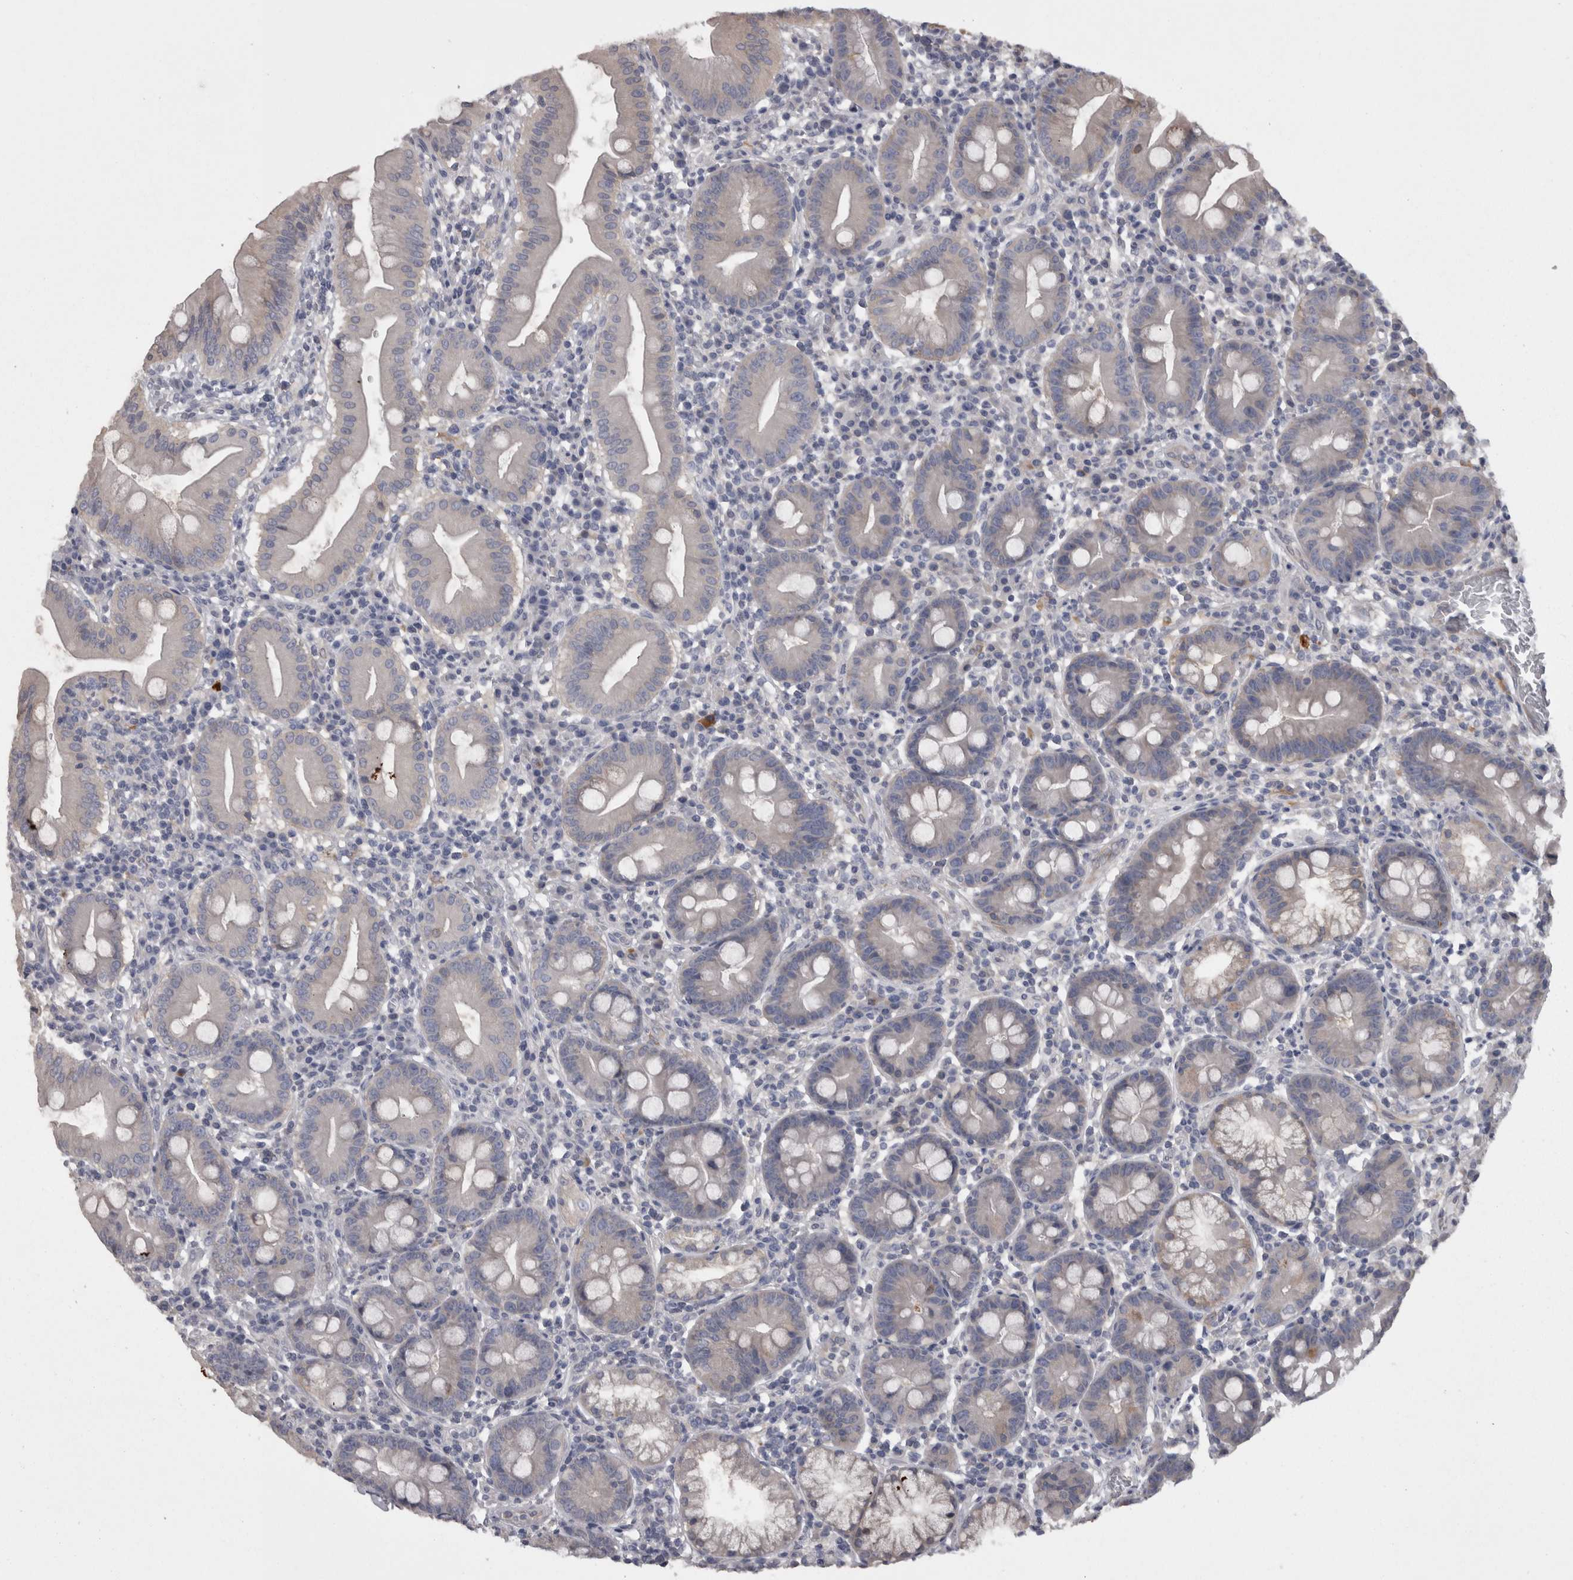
{"staining": {"intensity": "negative", "quantity": "none", "location": "none"}, "tissue": "duodenum", "cell_type": "Glandular cells", "image_type": "normal", "snomed": [{"axis": "morphology", "description": "Normal tissue, NOS"}, {"axis": "topography", "description": "Duodenum"}], "caption": "Protein analysis of benign duodenum shows no significant positivity in glandular cells.", "gene": "CAMK2D", "patient": {"sex": "male", "age": 50}}